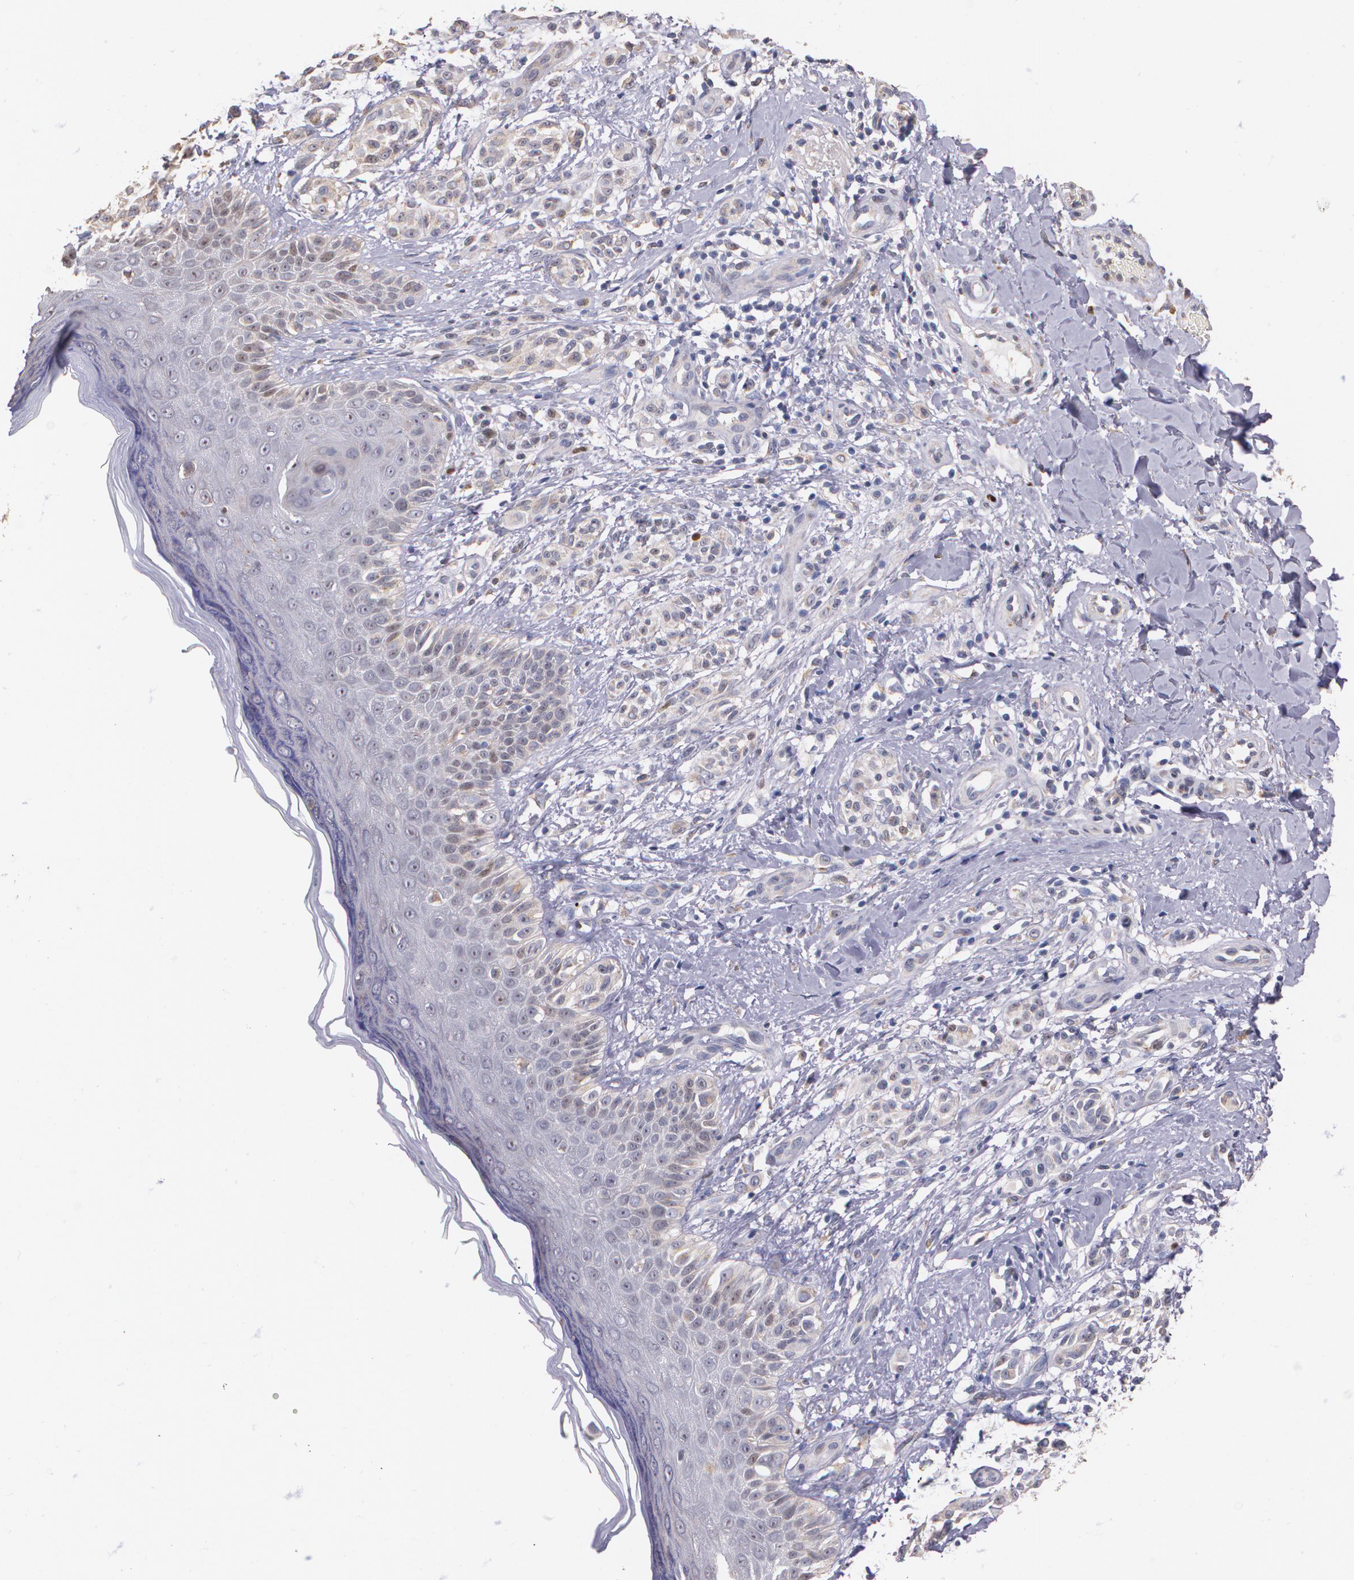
{"staining": {"intensity": "weak", "quantity": ">75%", "location": "cytoplasmic/membranous"}, "tissue": "melanoma", "cell_type": "Tumor cells", "image_type": "cancer", "snomed": [{"axis": "morphology", "description": "Malignant melanoma, NOS"}, {"axis": "topography", "description": "Skin"}], "caption": "This photomicrograph reveals IHC staining of human malignant melanoma, with low weak cytoplasmic/membranous positivity in approximately >75% of tumor cells.", "gene": "ATF3", "patient": {"sex": "male", "age": 57}}